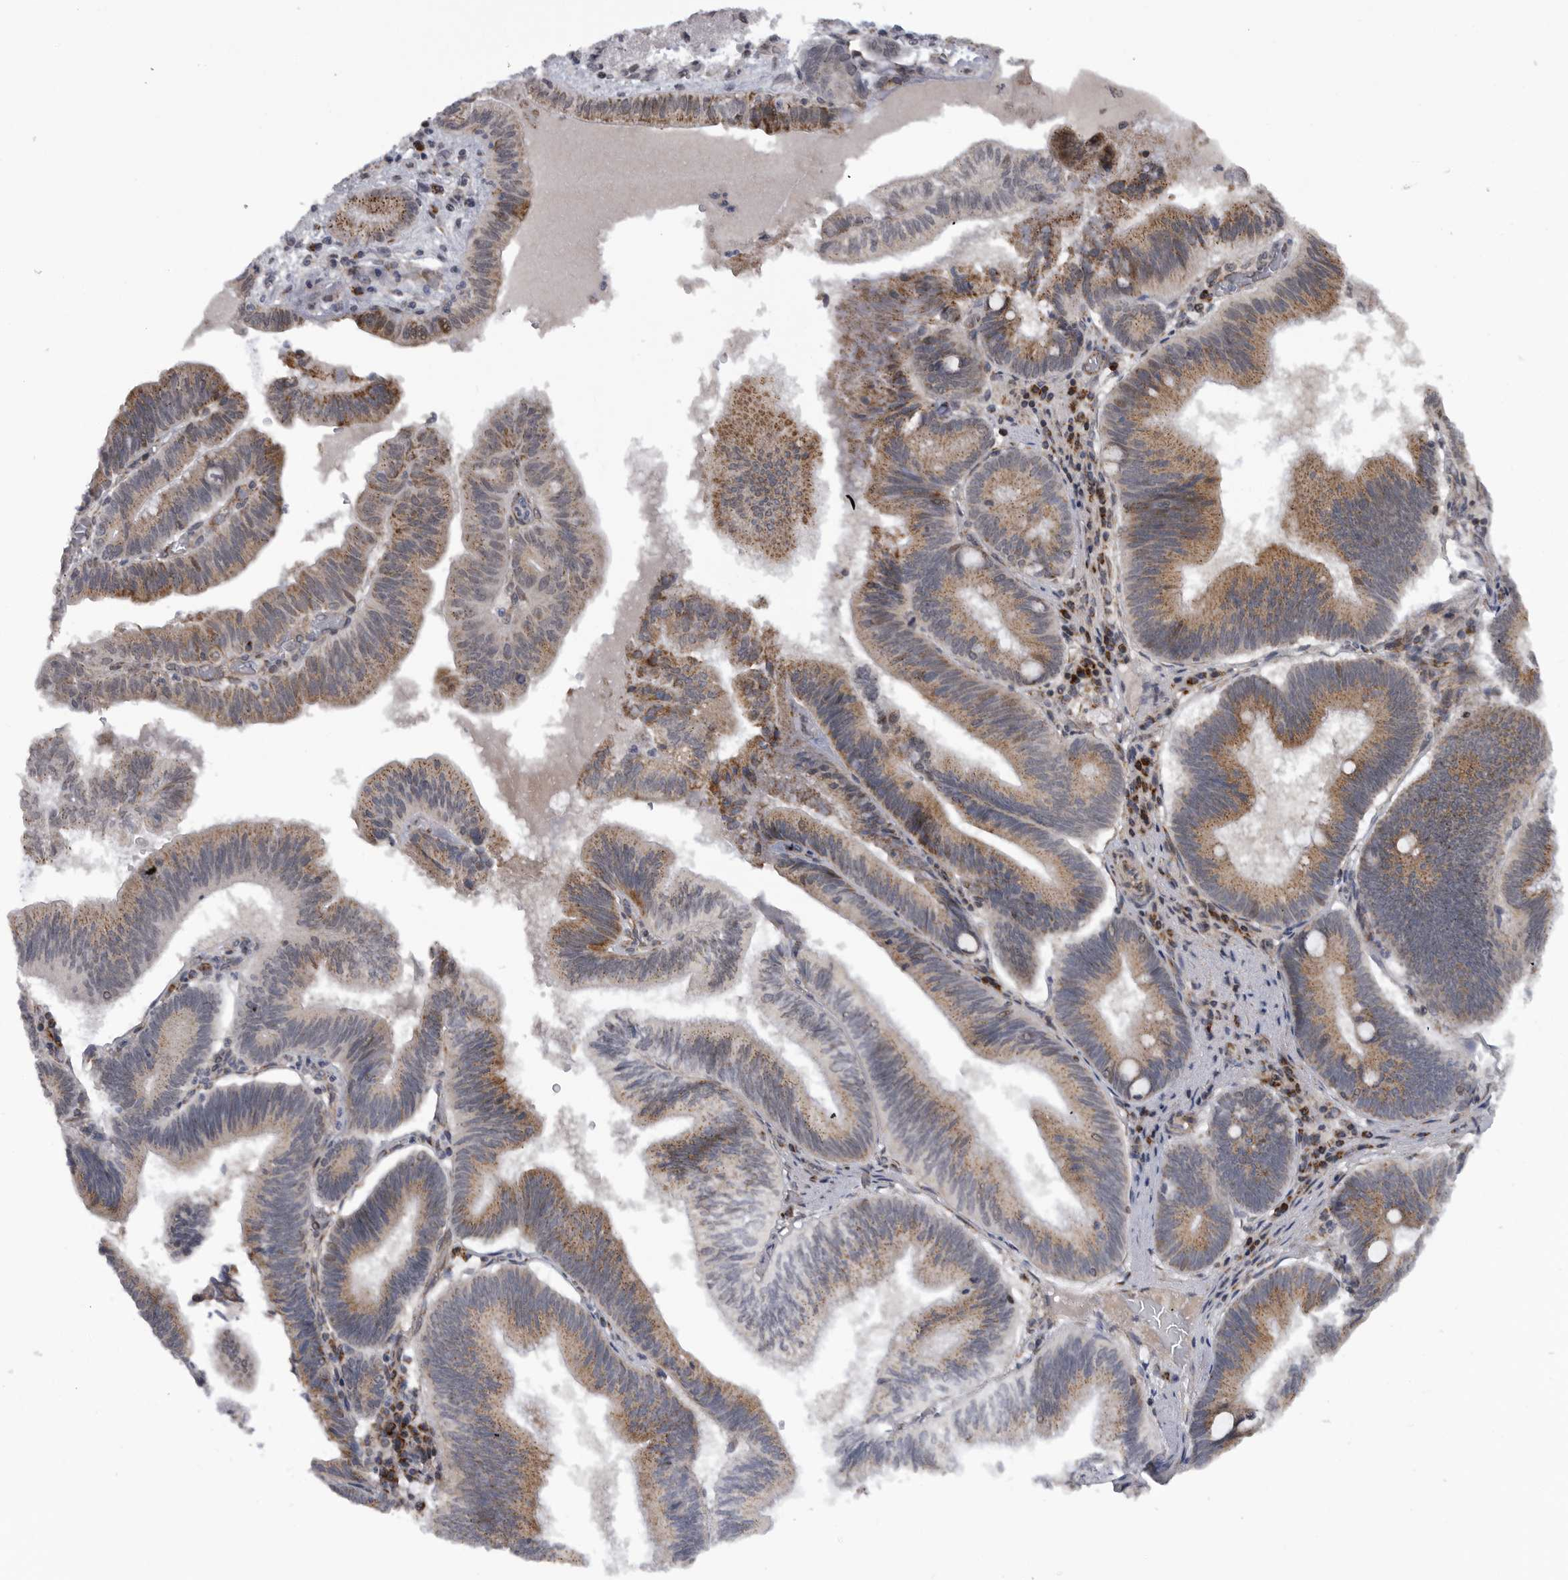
{"staining": {"intensity": "moderate", "quantity": ">75%", "location": "cytoplasmic/membranous"}, "tissue": "pancreatic cancer", "cell_type": "Tumor cells", "image_type": "cancer", "snomed": [{"axis": "morphology", "description": "Adenocarcinoma, NOS"}, {"axis": "topography", "description": "Pancreas"}], "caption": "High-power microscopy captured an IHC histopathology image of pancreatic cancer, revealing moderate cytoplasmic/membranous expression in about >75% of tumor cells.", "gene": "TMPRSS11F", "patient": {"sex": "male", "age": 82}}